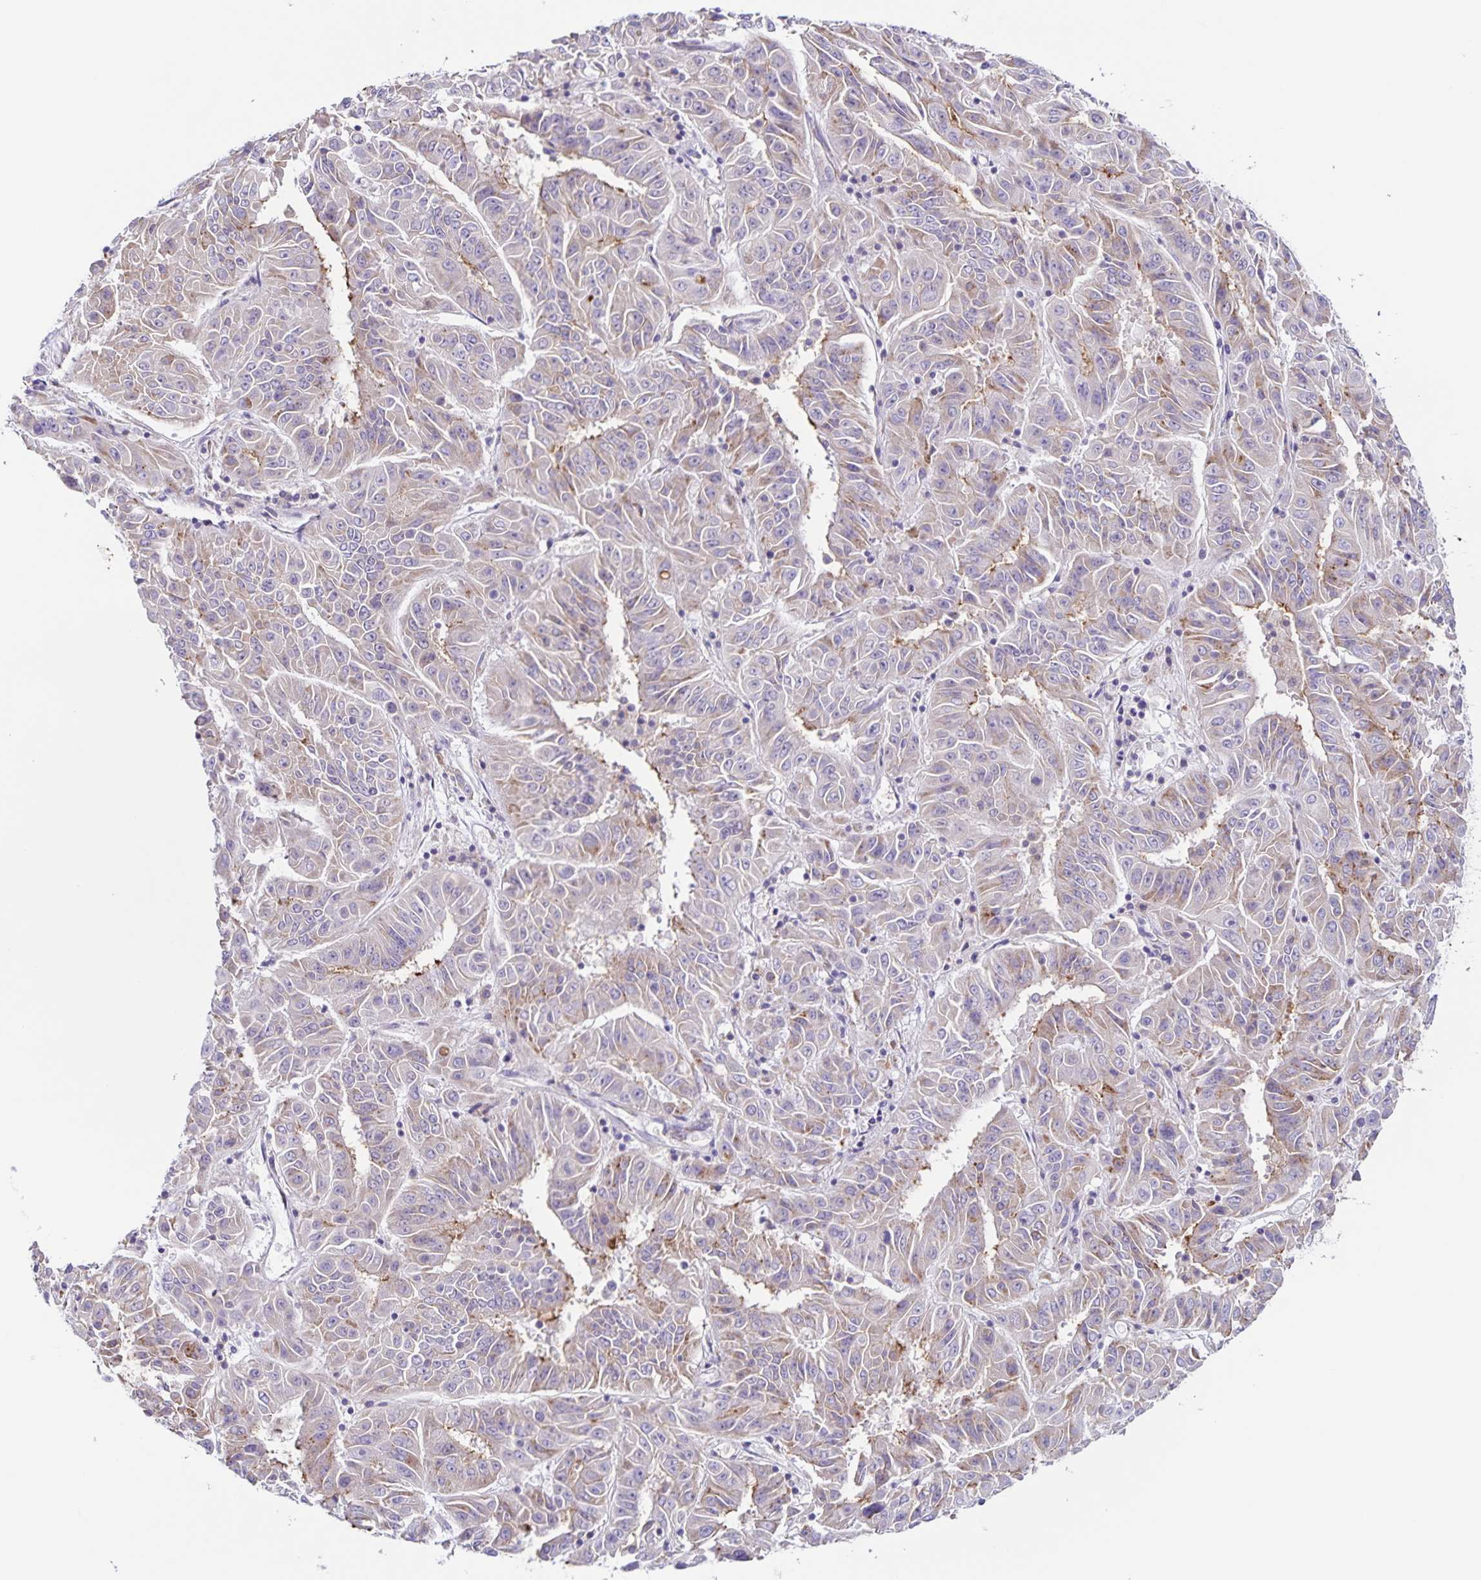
{"staining": {"intensity": "weak", "quantity": "<25%", "location": "cytoplasmic/membranous"}, "tissue": "pancreatic cancer", "cell_type": "Tumor cells", "image_type": "cancer", "snomed": [{"axis": "morphology", "description": "Adenocarcinoma, NOS"}, {"axis": "topography", "description": "Pancreas"}], "caption": "Immunohistochemistry (IHC) micrograph of neoplastic tissue: human adenocarcinoma (pancreatic) stained with DAB shows no significant protein expression in tumor cells. (DAB (3,3'-diaminobenzidine) immunohistochemistry with hematoxylin counter stain).", "gene": "STPG4", "patient": {"sex": "male", "age": 63}}